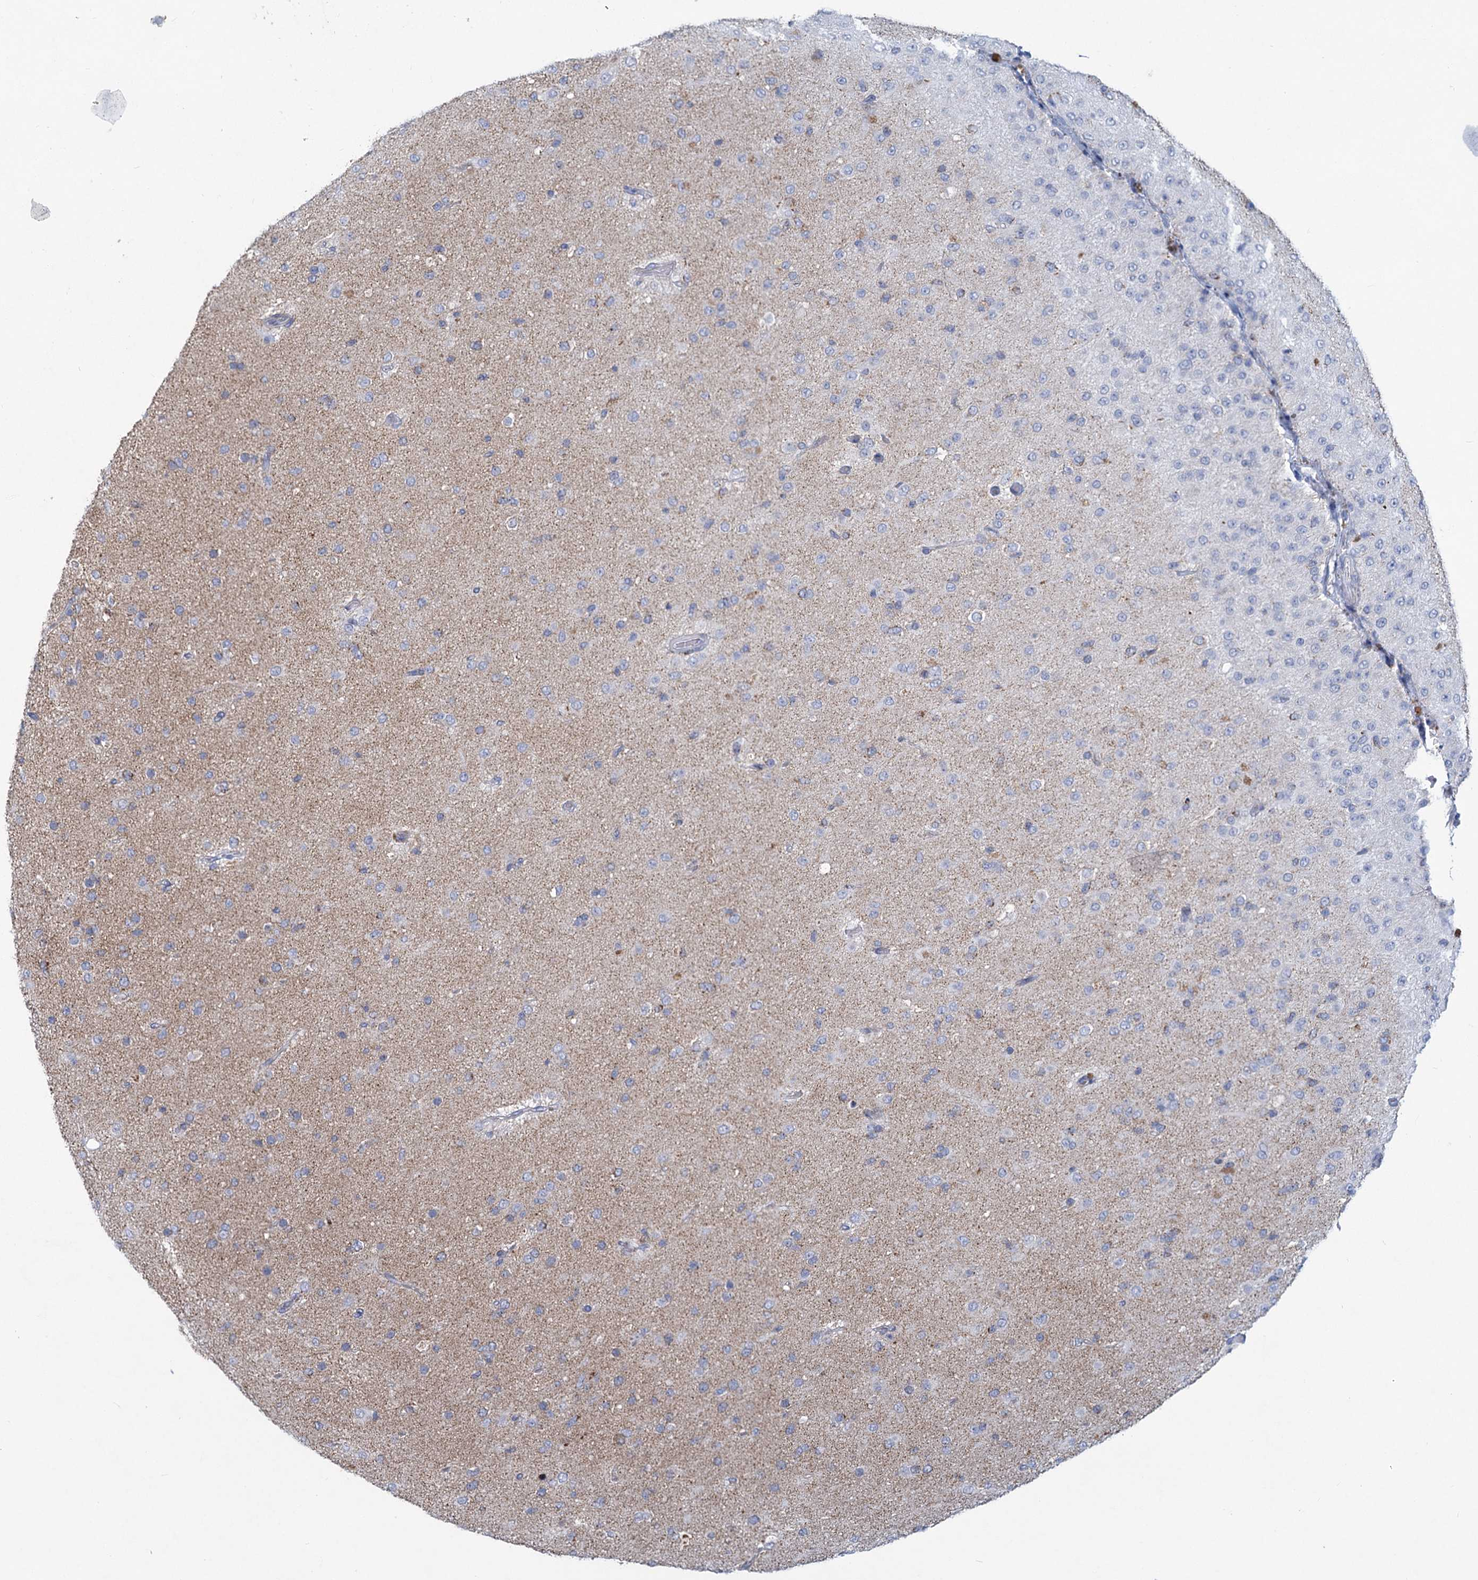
{"staining": {"intensity": "negative", "quantity": "none", "location": "none"}, "tissue": "glioma", "cell_type": "Tumor cells", "image_type": "cancer", "snomed": [{"axis": "morphology", "description": "Glioma, malignant, Low grade"}, {"axis": "topography", "description": "Brain"}], "caption": "The histopathology image shows no staining of tumor cells in glioma. (DAB IHC, high magnification).", "gene": "NDUFC2", "patient": {"sex": "male", "age": 65}}